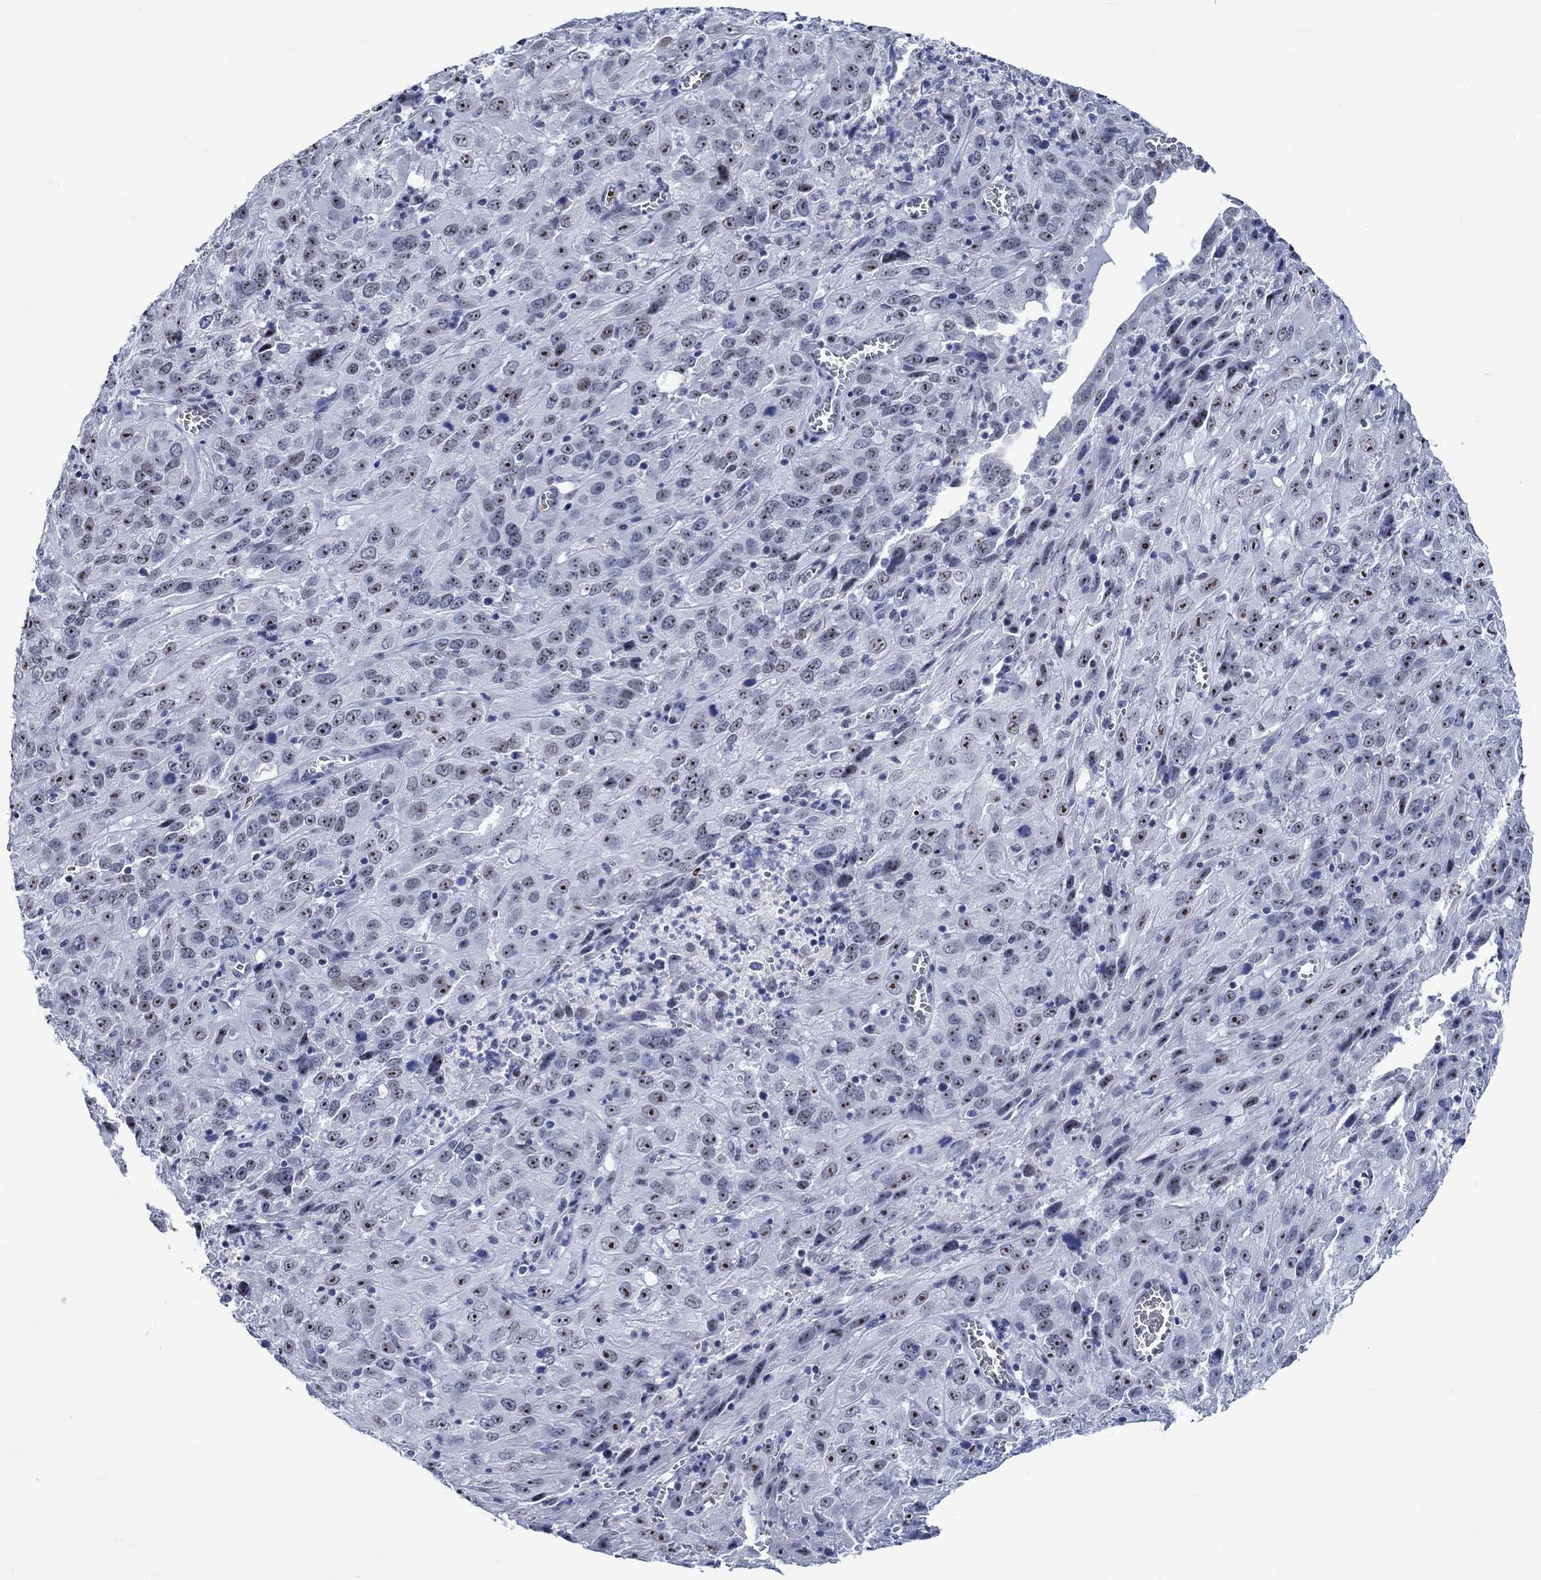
{"staining": {"intensity": "strong", "quantity": "25%-75%", "location": "nuclear"}, "tissue": "cervical cancer", "cell_type": "Tumor cells", "image_type": "cancer", "snomed": [{"axis": "morphology", "description": "Squamous cell carcinoma, NOS"}, {"axis": "topography", "description": "Cervix"}], "caption": "Cervical squamous cell carcinoma stained for a protein shows strong nuclear positivity in tumor cells. (Brightfield microscopy of DAB IHC at high magnification).", "gene": "ZNF446", "patient": {"sex": "female", "age": 32}}